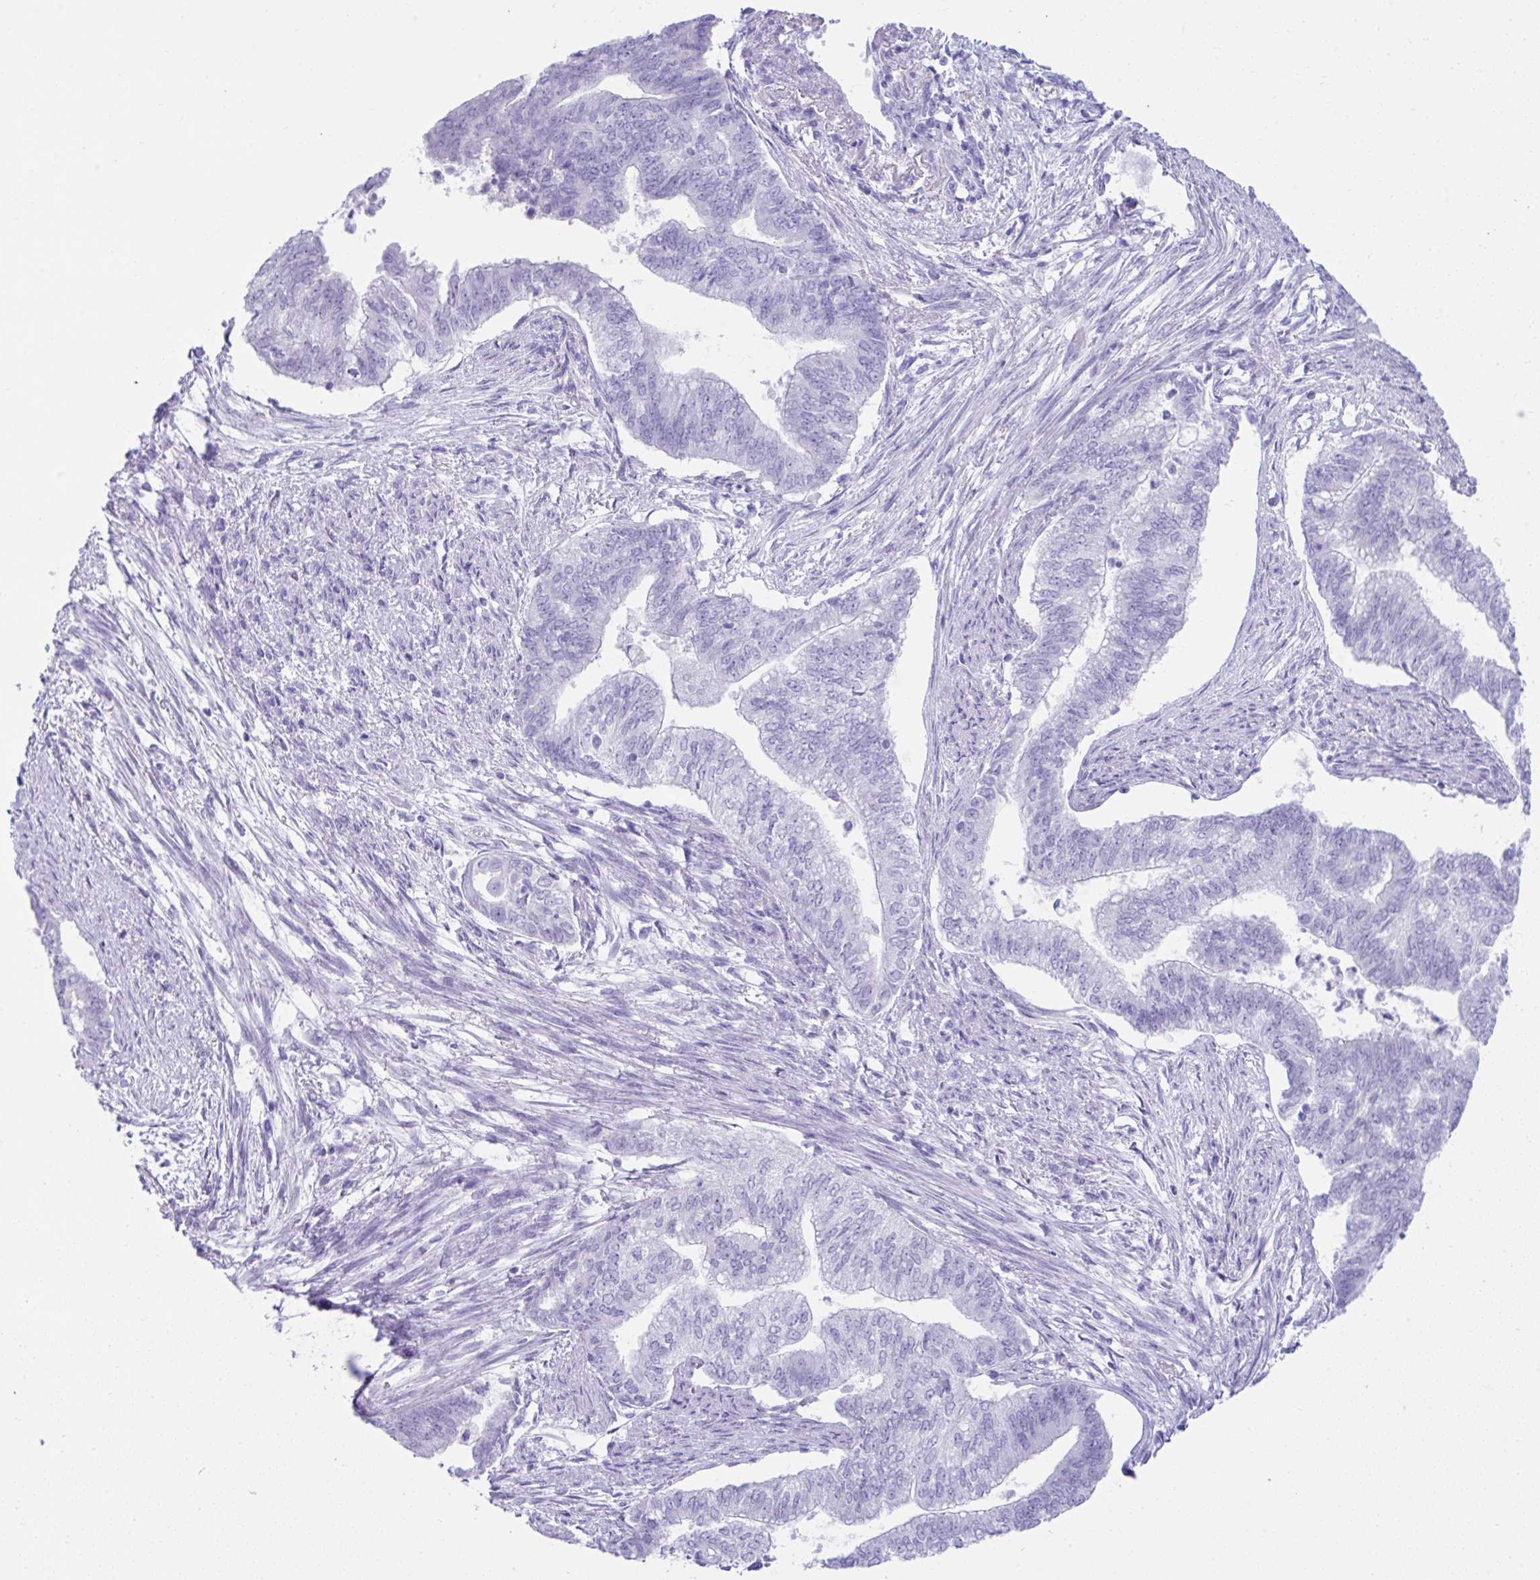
{"staining": {"intensity": "negative", "quantity": "none", "location": "none"}, "tissue": "endometrial cancer", "cell_type": "Tumor cells", "image_type": "cancer", "snomed": [{"axis": "morphology", "description": "Adenocarcinoma, NOS"}, {"axis": "topography", "description": "Endometrium"}], "caption": "Immunohistochemical staining of endometrial cancer (adenocarcinoma) exhibits no significant staining in tumor cells.", "gene": "PSCA", "patient": {"sex": "female", "age": 65}}